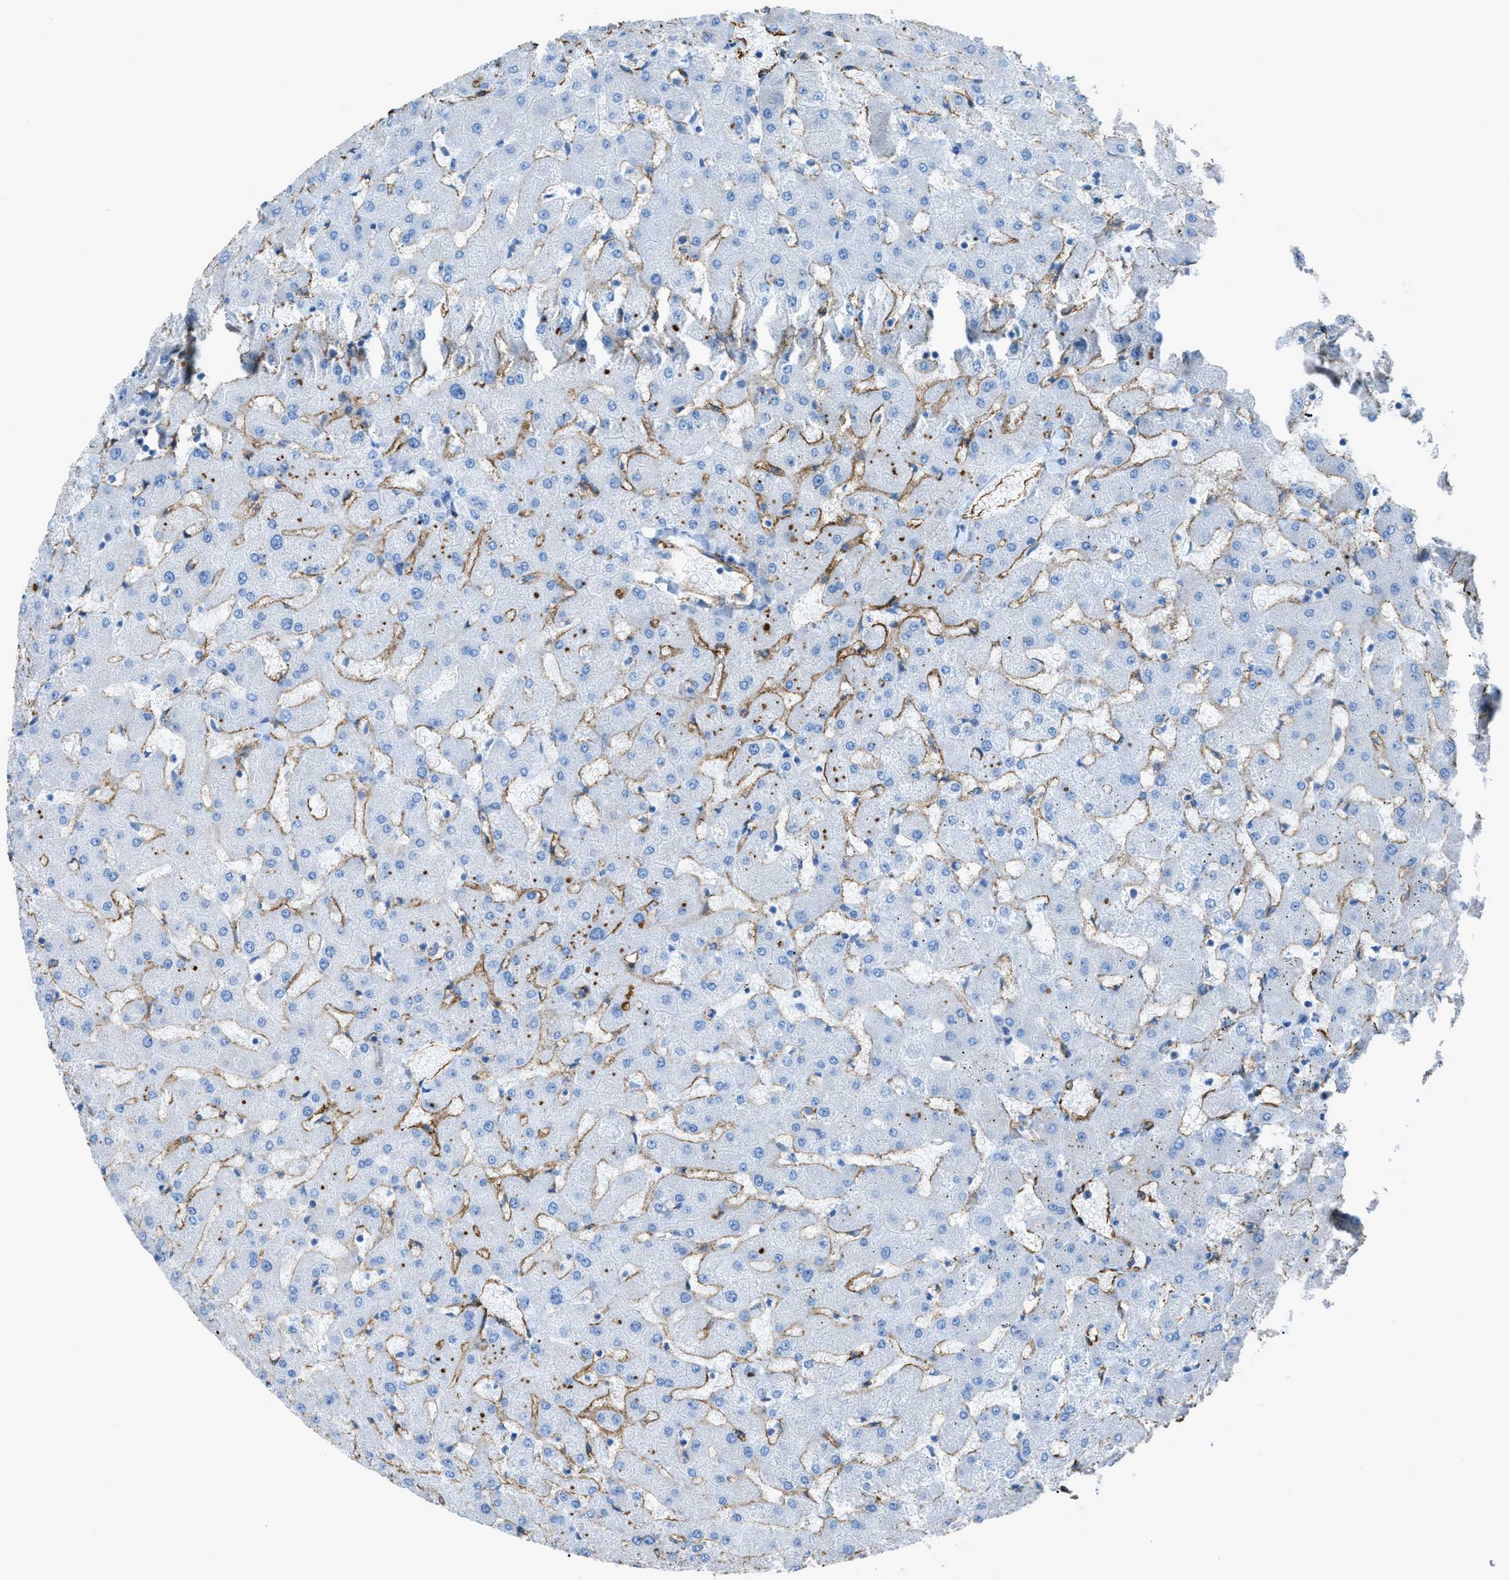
{"staining": {"intensity": "weak", "quantity": "<25%", "location": "cytoplasmic/membranous"}, "tissue": "liver", "cell_type": "Cholangiocytes", "image_type": "normal", "snomed": [{"axis": "morphology", "description": "Normal tissue, NOS"}, {"axis": "topography", "description": "Liver"}], "caption": "DAB (3,3'-diaminobenzidine) immunohistochemical staining of unremarkable human liver demonstrates no significant expression in cholangiocytes. (Brightfield microscopy of DAB immunohistochemistry at high magnification).", "gene": "SLC22A15", "patient": {"sex": "female", "age": 63}}